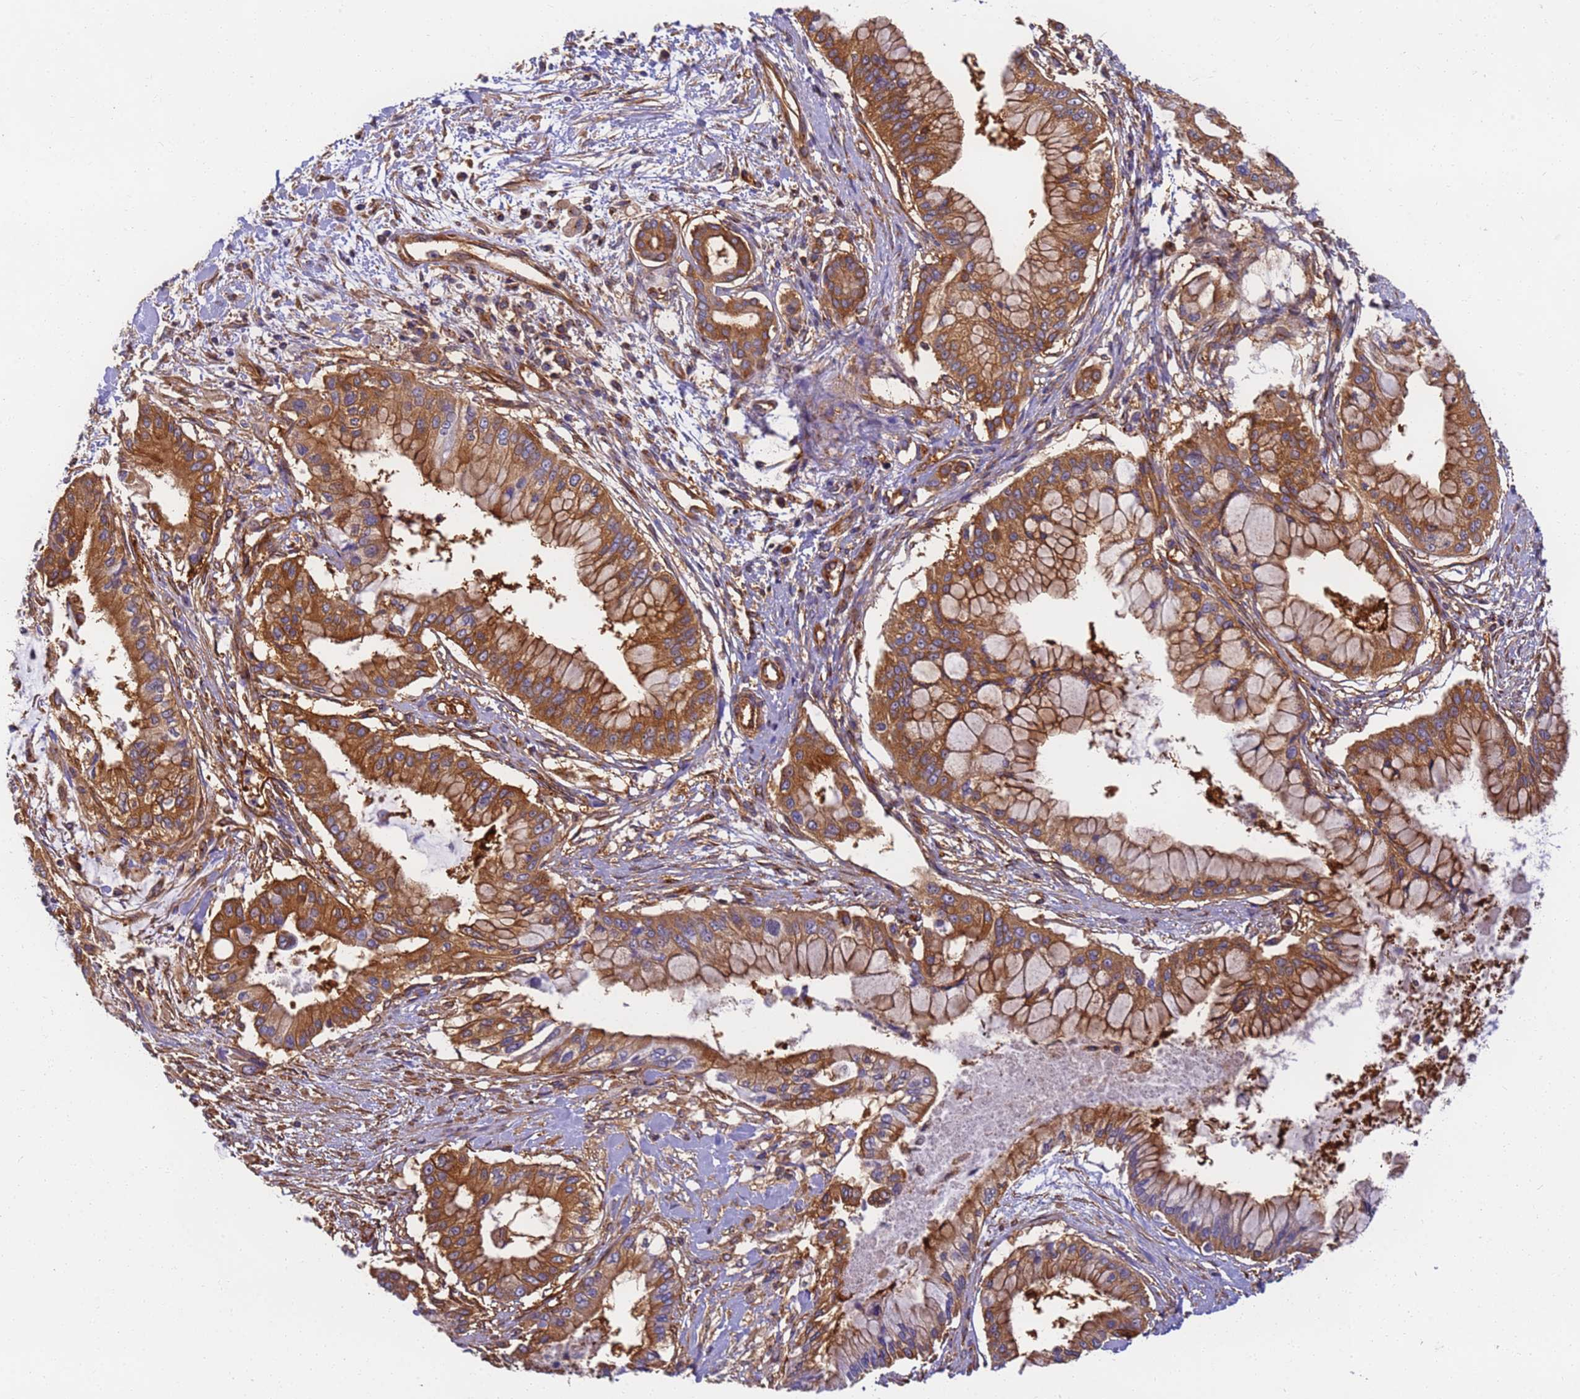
{"staining": {"intensity": "strong", "quantity": ">75%", "location": "cytoplasmic/membranous"}, "tissue": "pancreatic cancer", "cell_type": "Tumor cells", "image_type": "cancer", "snomed": [{"axis": "morphology", "description": "Adenocarcinoma, NOS"}, {"axis": "topography", "description": "Pancreas"}], "caption": "A histopathology image of pancreatic cancer stained for a protein reveals strong cytoplasmic/membranous brown staining in tumor cells.", "gene": "DYNC1I2", "patient": {"sex": "male", "age": 46}}